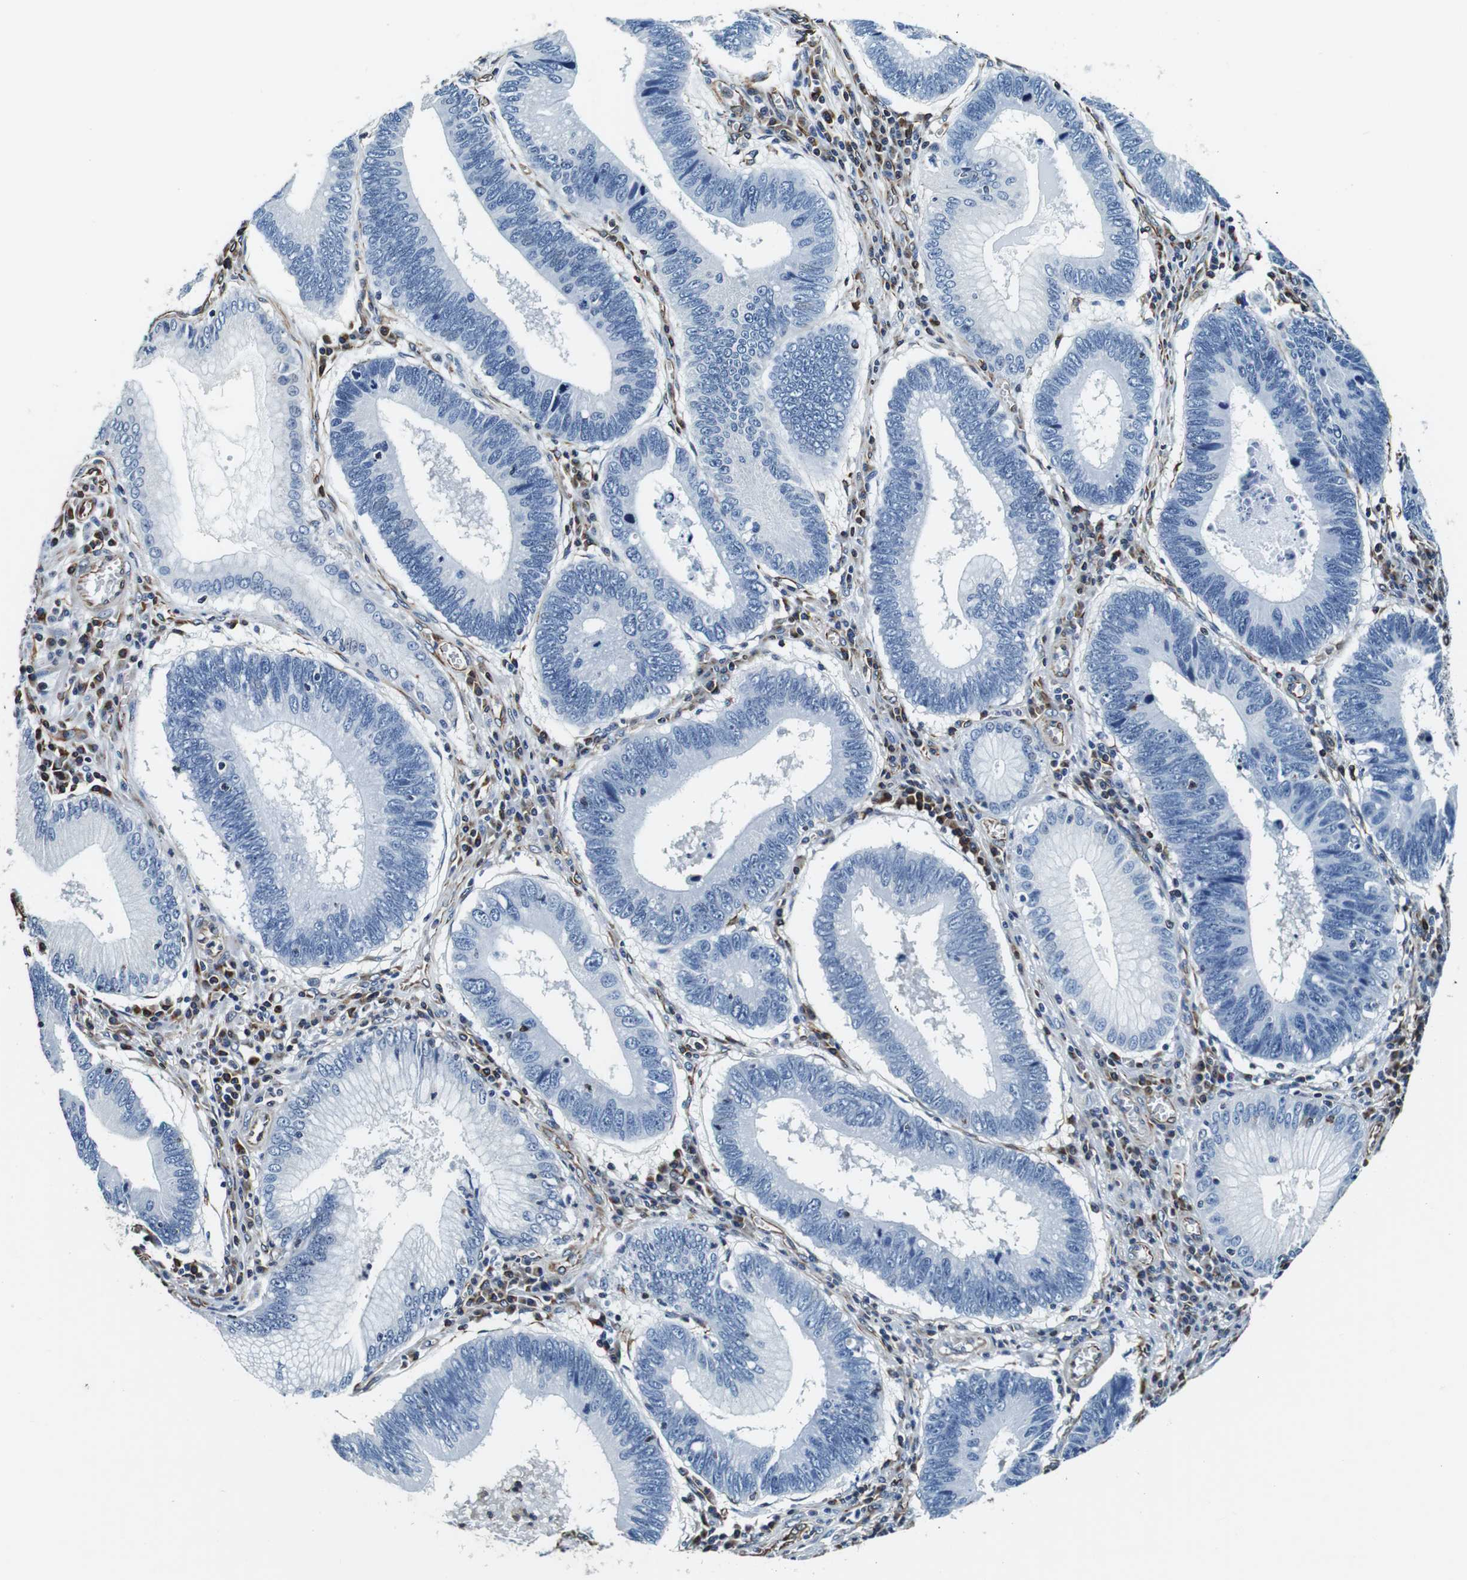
{"staining": {"intensity": "negative", "quantity": "none", "location": "none"}, "tissue": "stomach cancer", "cell_type": "Tumor cells", "image_type": "cancer", "snomed": [{"axis": "morphology", "description": "Adenocarcinoma, NOS"}, {"axis": "topography", "description": "Stomach"}], "caption": "Protein analysis of stomach cancer demonstrates no significant positivity in tumor cells. (DAB IHC visualized using brightfield microscopy, high magnification).", "gene": "GJE1", "patient": {"sex": "male", "age": 59}}